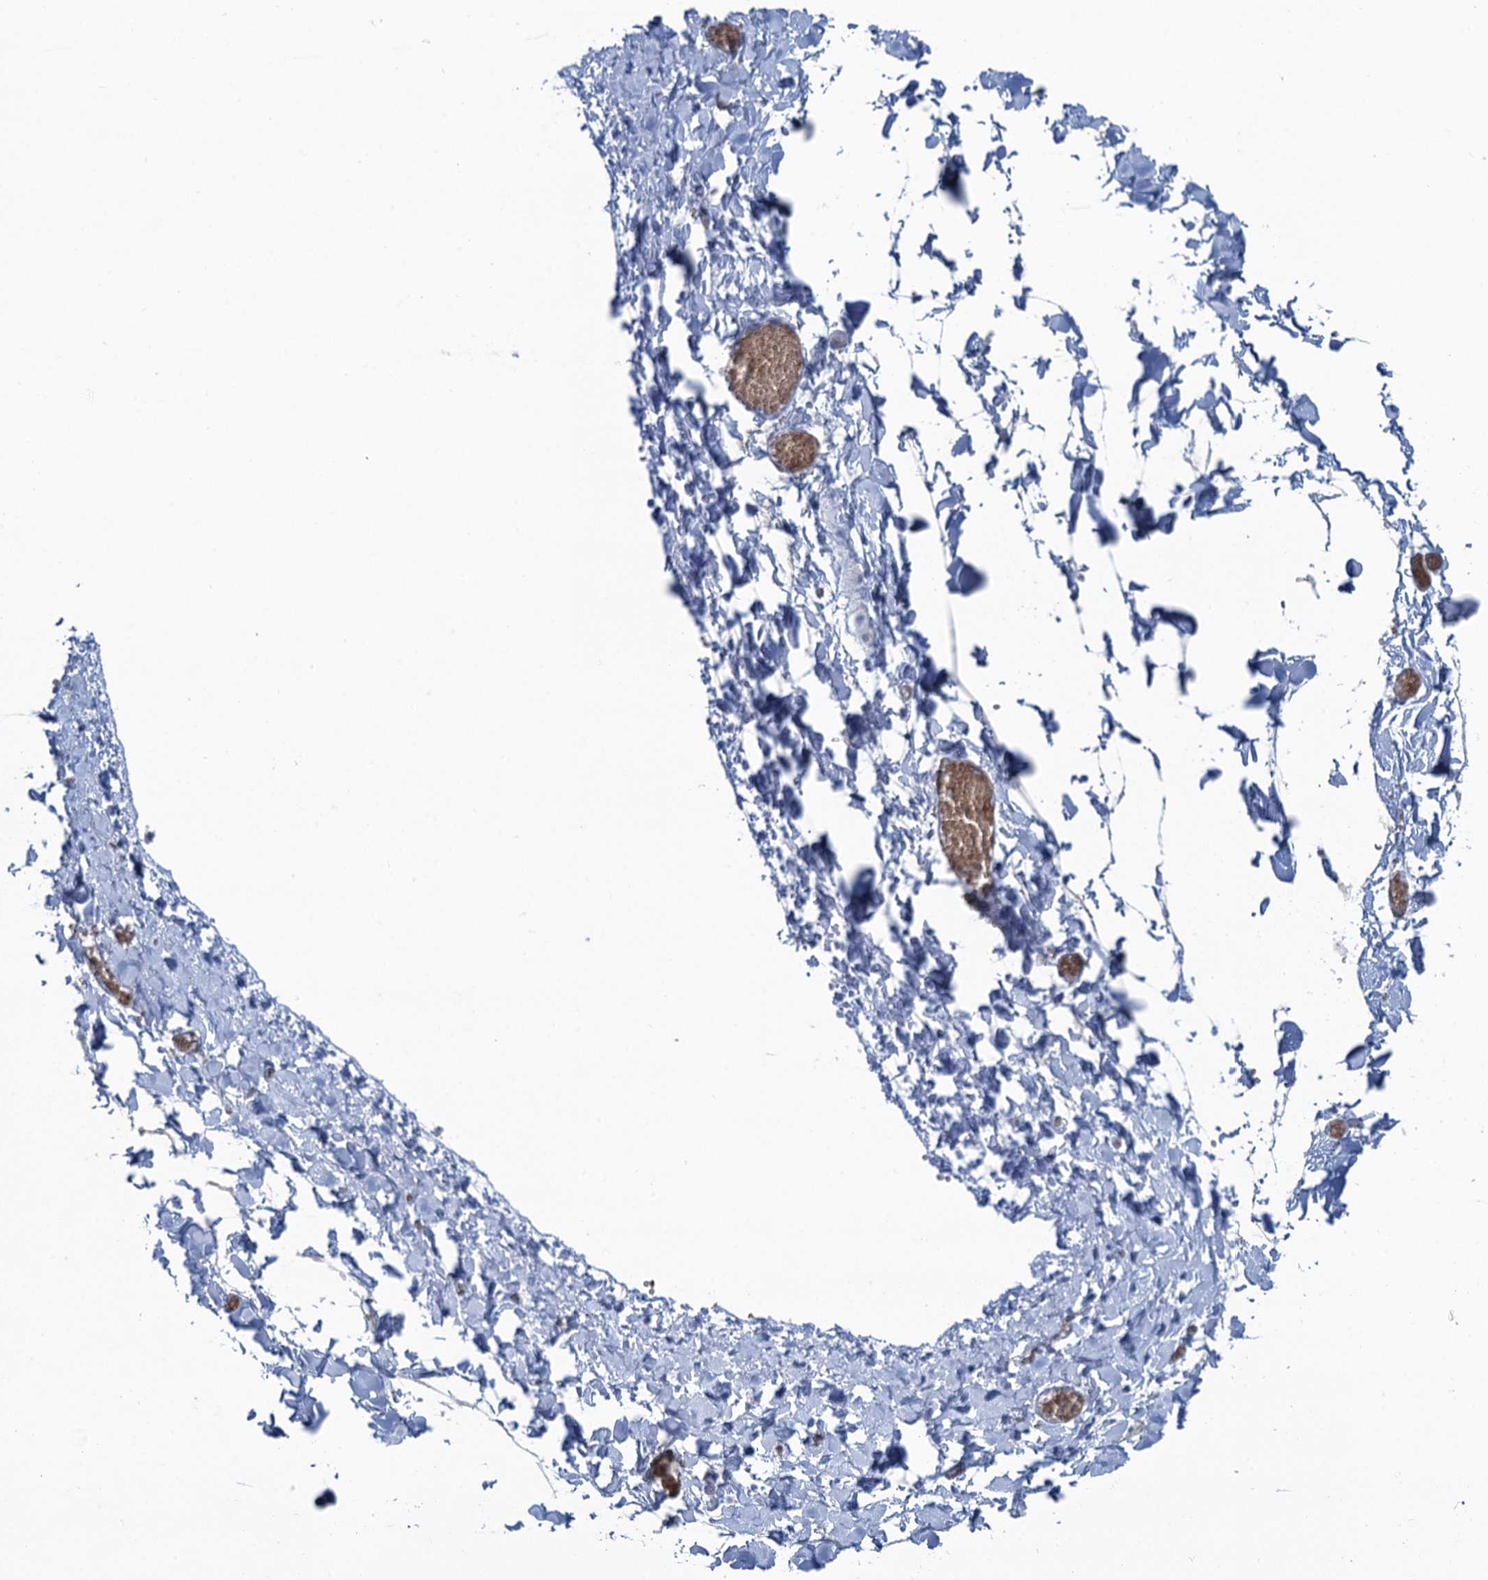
{"staining": {"intensity": "negative", "quantity": "none", "location": "none"}, "tissue": "adipose tissue", "cell_type": "Adipocytes", "image_type": "normal", "snomed": [{"axis": "morphology", "description": "Normal tissue, NOS"}, {"axis": "topography", "description": "Gallbladder"}, {"axis": "topography", "description": "Peripheral nerve tissue"}], "caption": "A histopathology image of human adipose tissue is negative for staining in adipocytes. (DAB IHC with hematoxylin counter stain).", "gene": "MYADML2", "patient": {"sex": "male", "age": 38}}